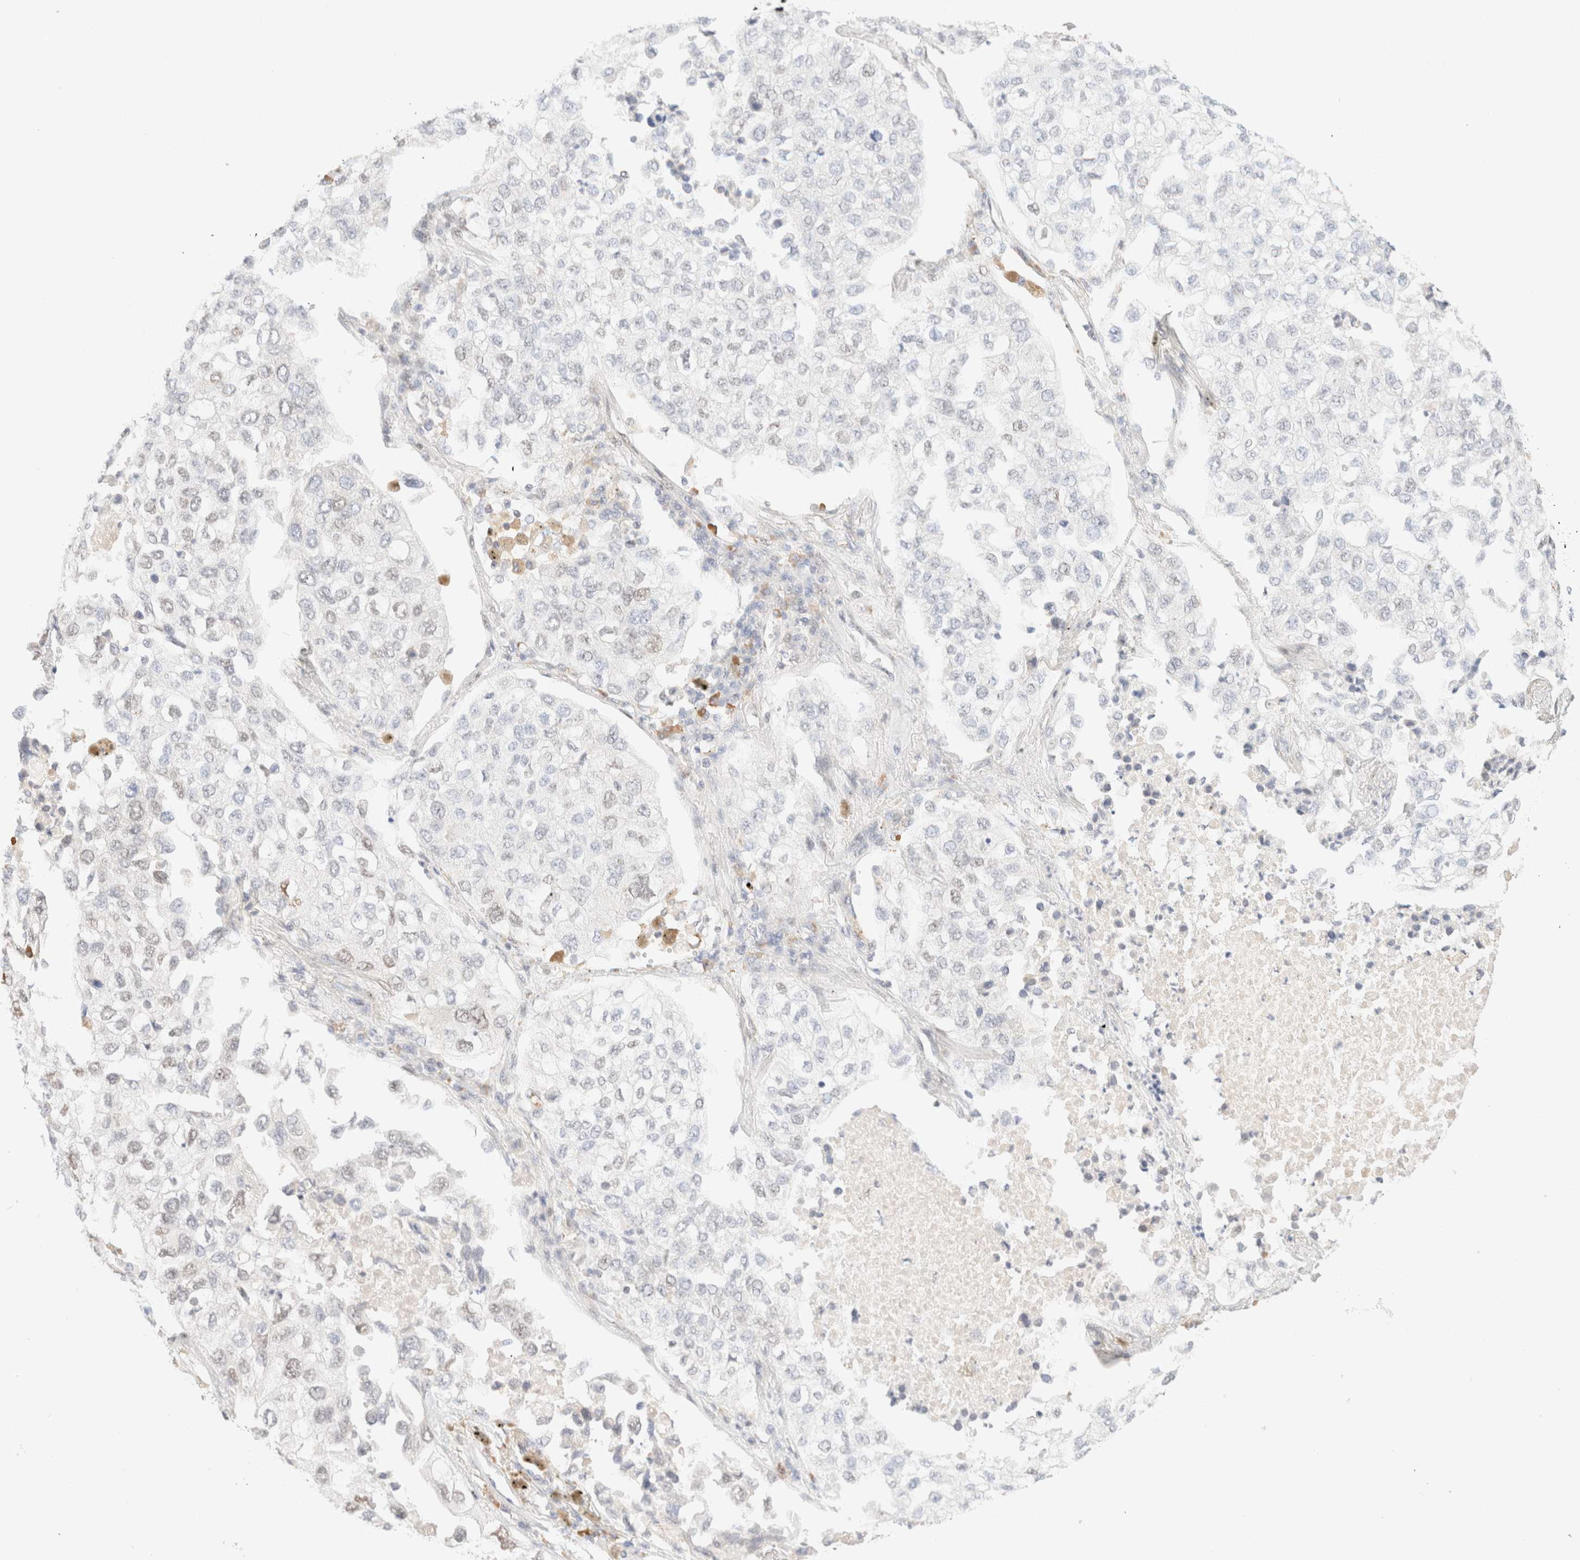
{"staining": {"intensity": "negative", "quantity": "none", "location": "none"}, "tissue": "lung cancer", "cell_type": "Tumor cells", "image_type": "cancer", "snomed": [{"axis": "morphology", "description": "Adenocarcinoma, NOS"}, {"axis": "topography", "description": "Lung"}], "caption": "A high-resolution image shows IHC staining of lung cancer (adenocarcinoma), which exhibits no significant positivity in tumor cells. (Immunohistochemistry (ihc), brightfield microscopy, high magnification).", "gene": "CIC", "patient": {"sex": "male", "age": 63}}